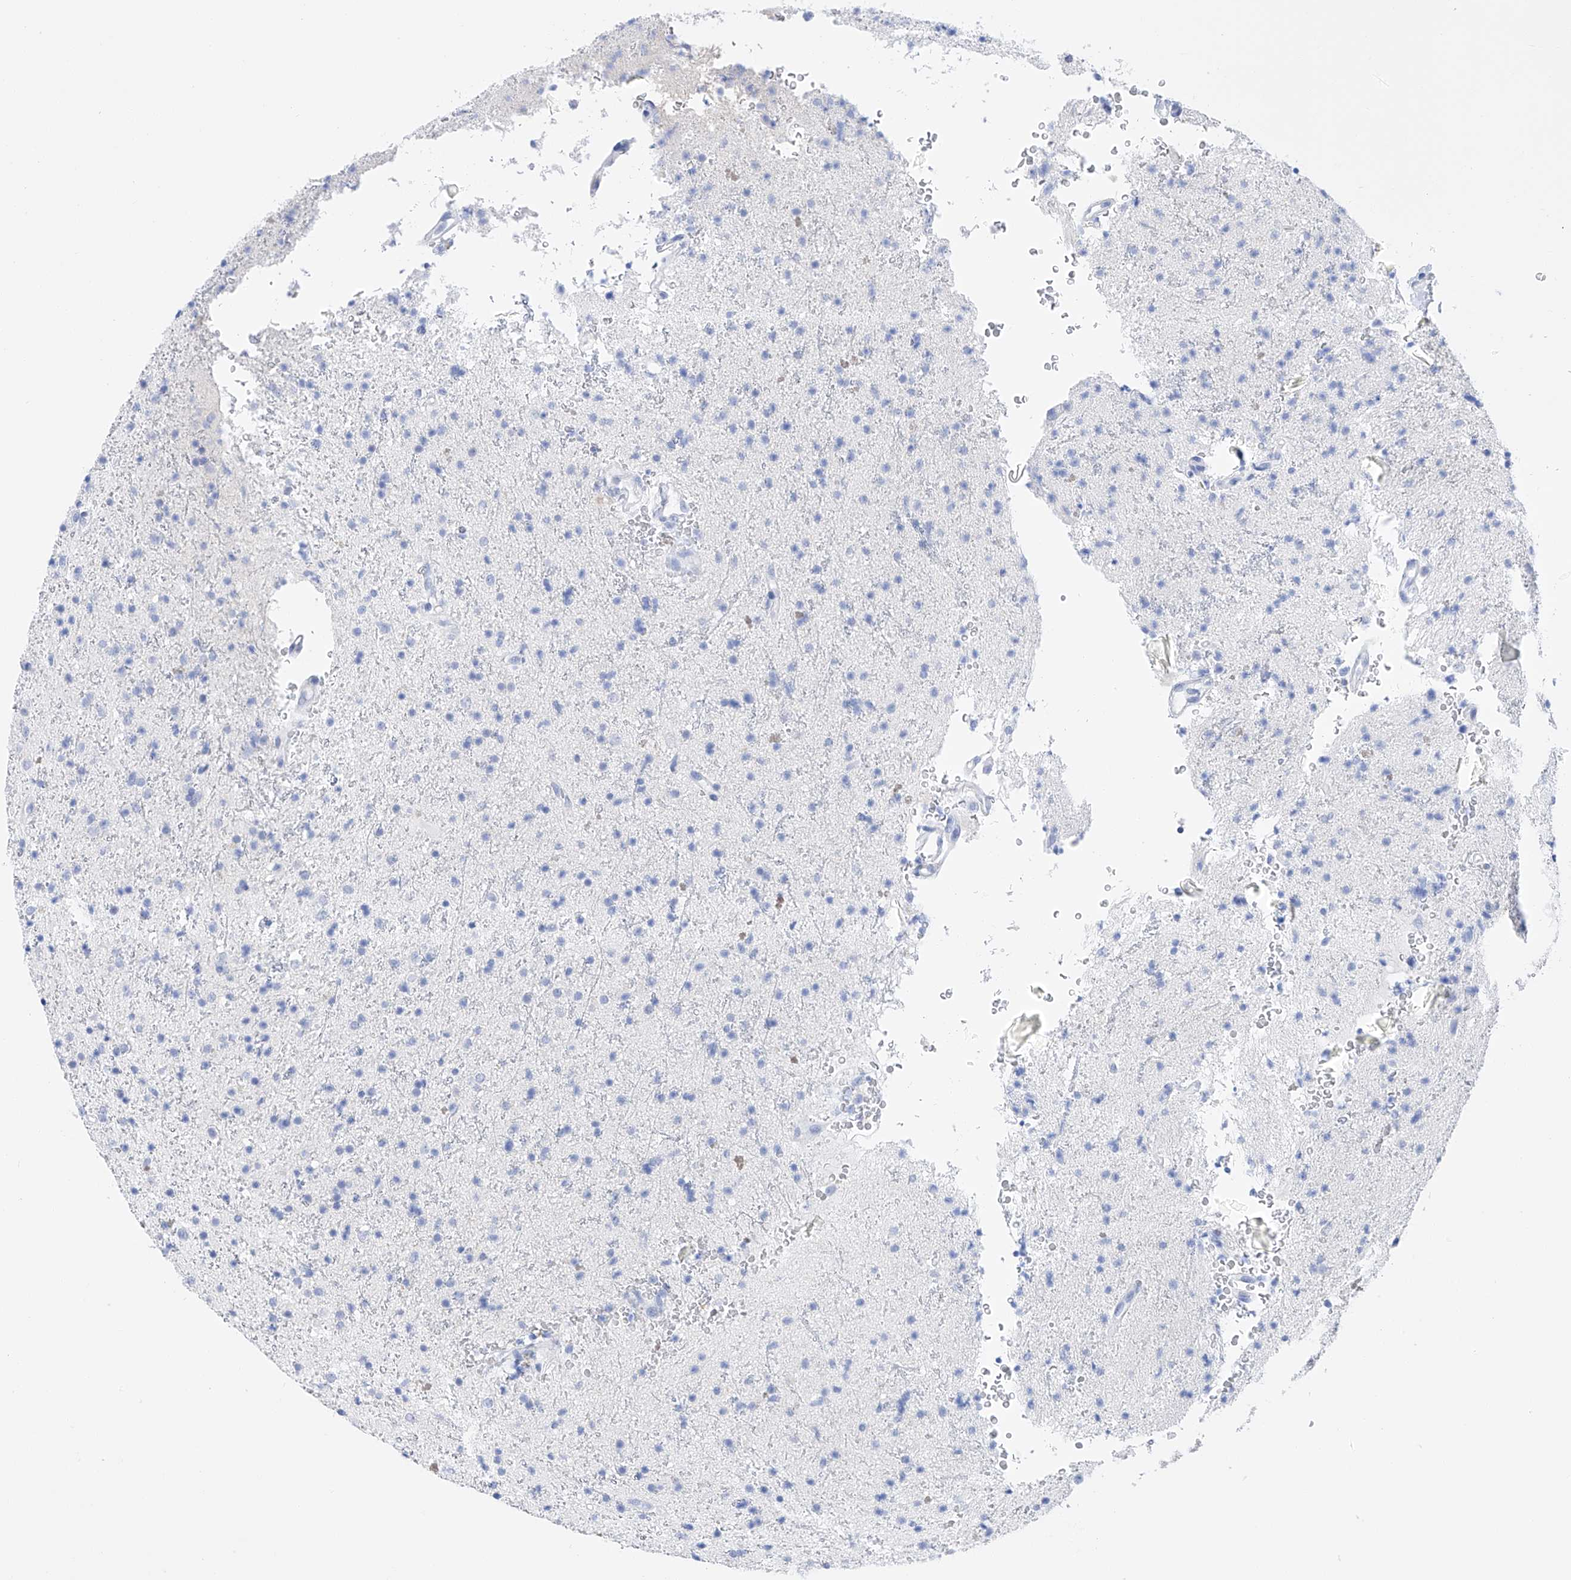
{"staining": {"intensity": "negative", "quantity": "none", "location": "none"}, "tissue": "glioma", "cell_type": "Tumor cells", "image_type": "cancer", "snomed": [{"axis": "morphology", "description": "Glioma, malignant, High grade"}, {"axis": "topography", "description": "Brain"}], "caption": "High power microscopy photomicrograph of an immunohistochemistry micrograph of high-grade glioma (malignant), revealing no significant positivity in tumor cells. The staining is performed using DAB (3,3'-diaminobenzidine) brown chromogen with nuclei counter-stained in using hematoxylin.", "gene": "FLG", "patient": {"sex": "male", "age": 34}}